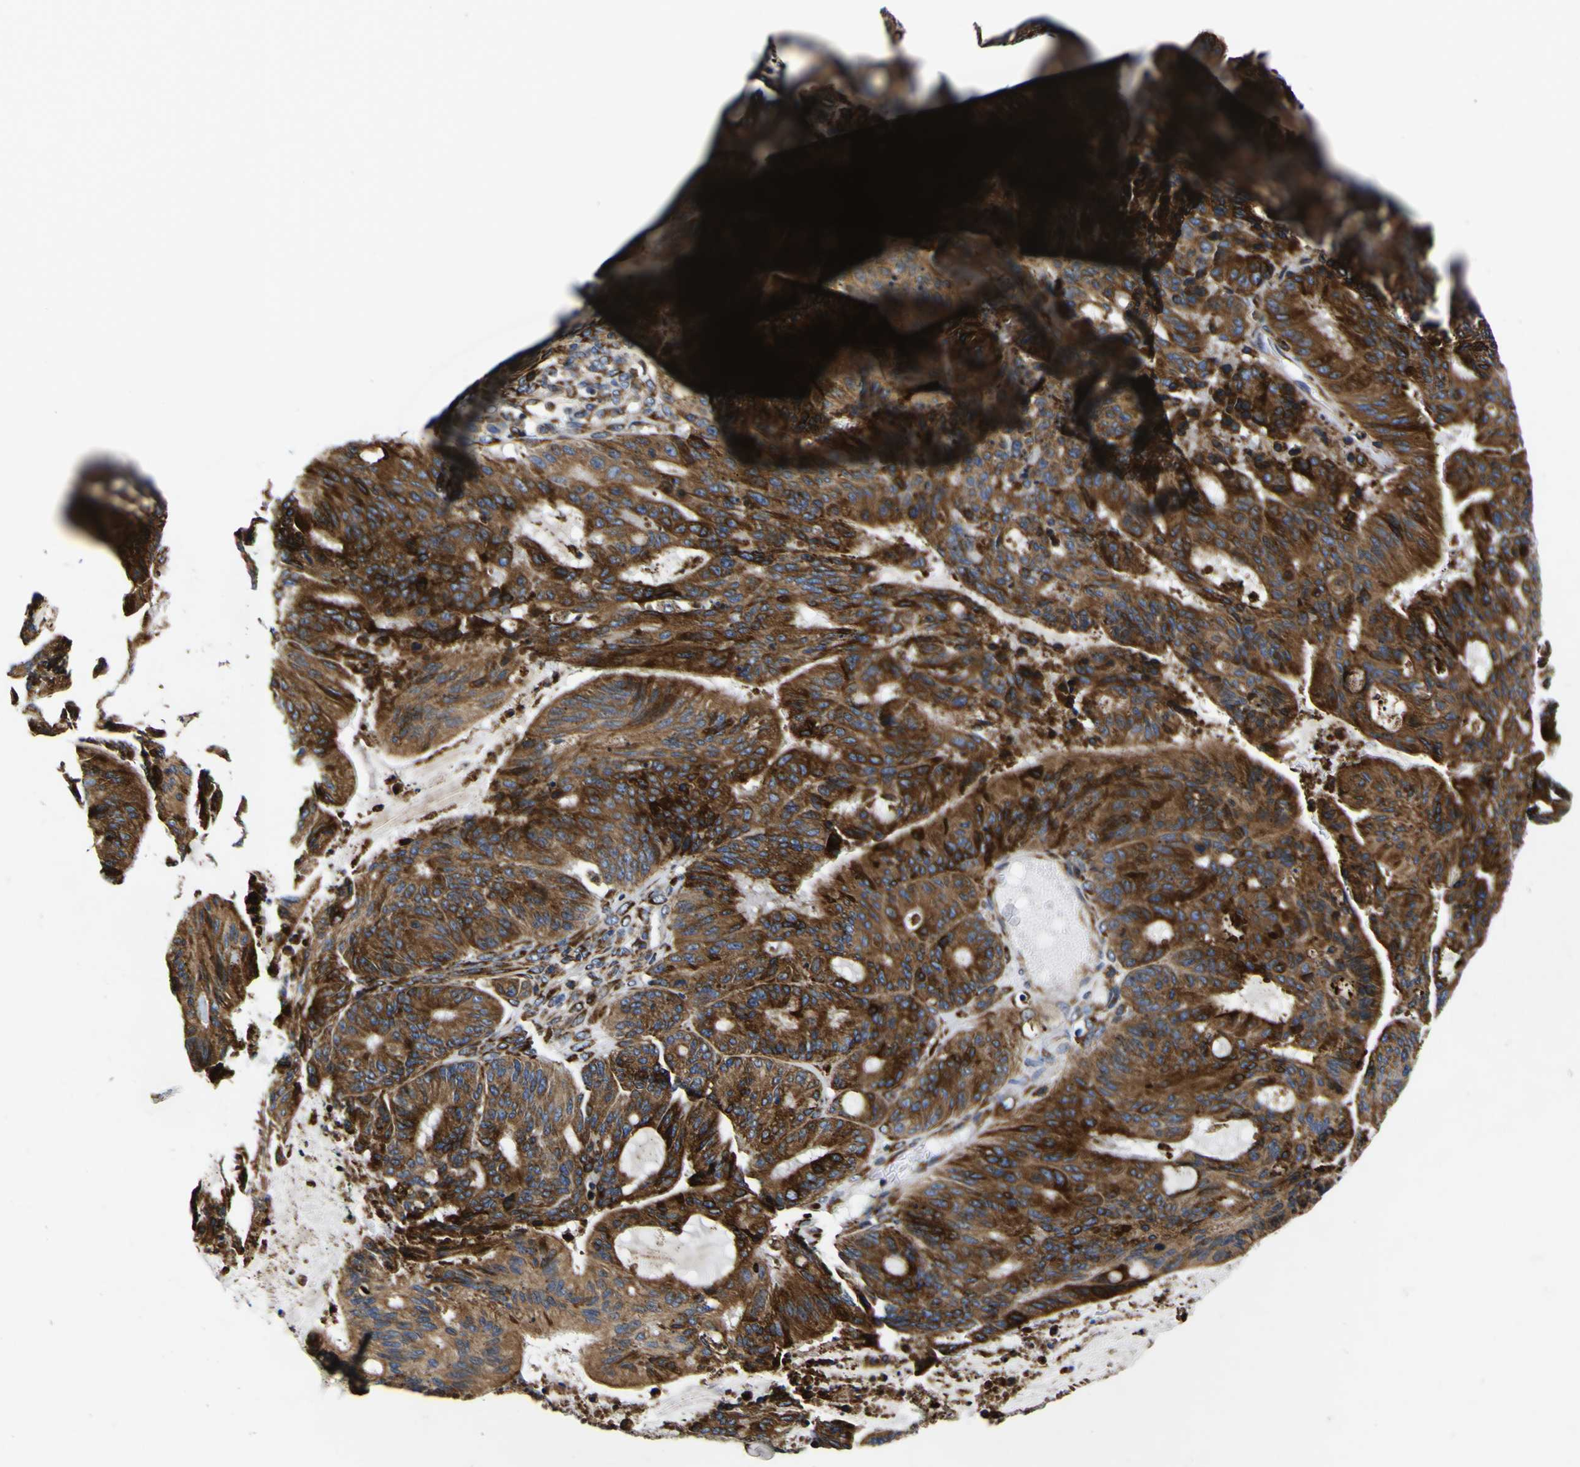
{"staining": {"intensity": "strong", "quantity": ">75%", "location": "cytoplasmic/membranous"}, "tissue": "liver cancer", "cell_type": "Tumor cells", "image_type": "cancer", "snomed": [{"axis": "morphology", "description": "Cholangiocarcinoma"}, {"axis": "topography", "description": "Liver"}], "caption": "Immunohistochemistry (IHC) (DAB (3,3'-diaminobenzidine)) staining of human cholangiocarcinoma (liver) shows strong cytoplasmic/membranous protein staining in about >75% of tumor cells.", "gene": "SCD", "patient": {"sex": "female", "age": 73}}